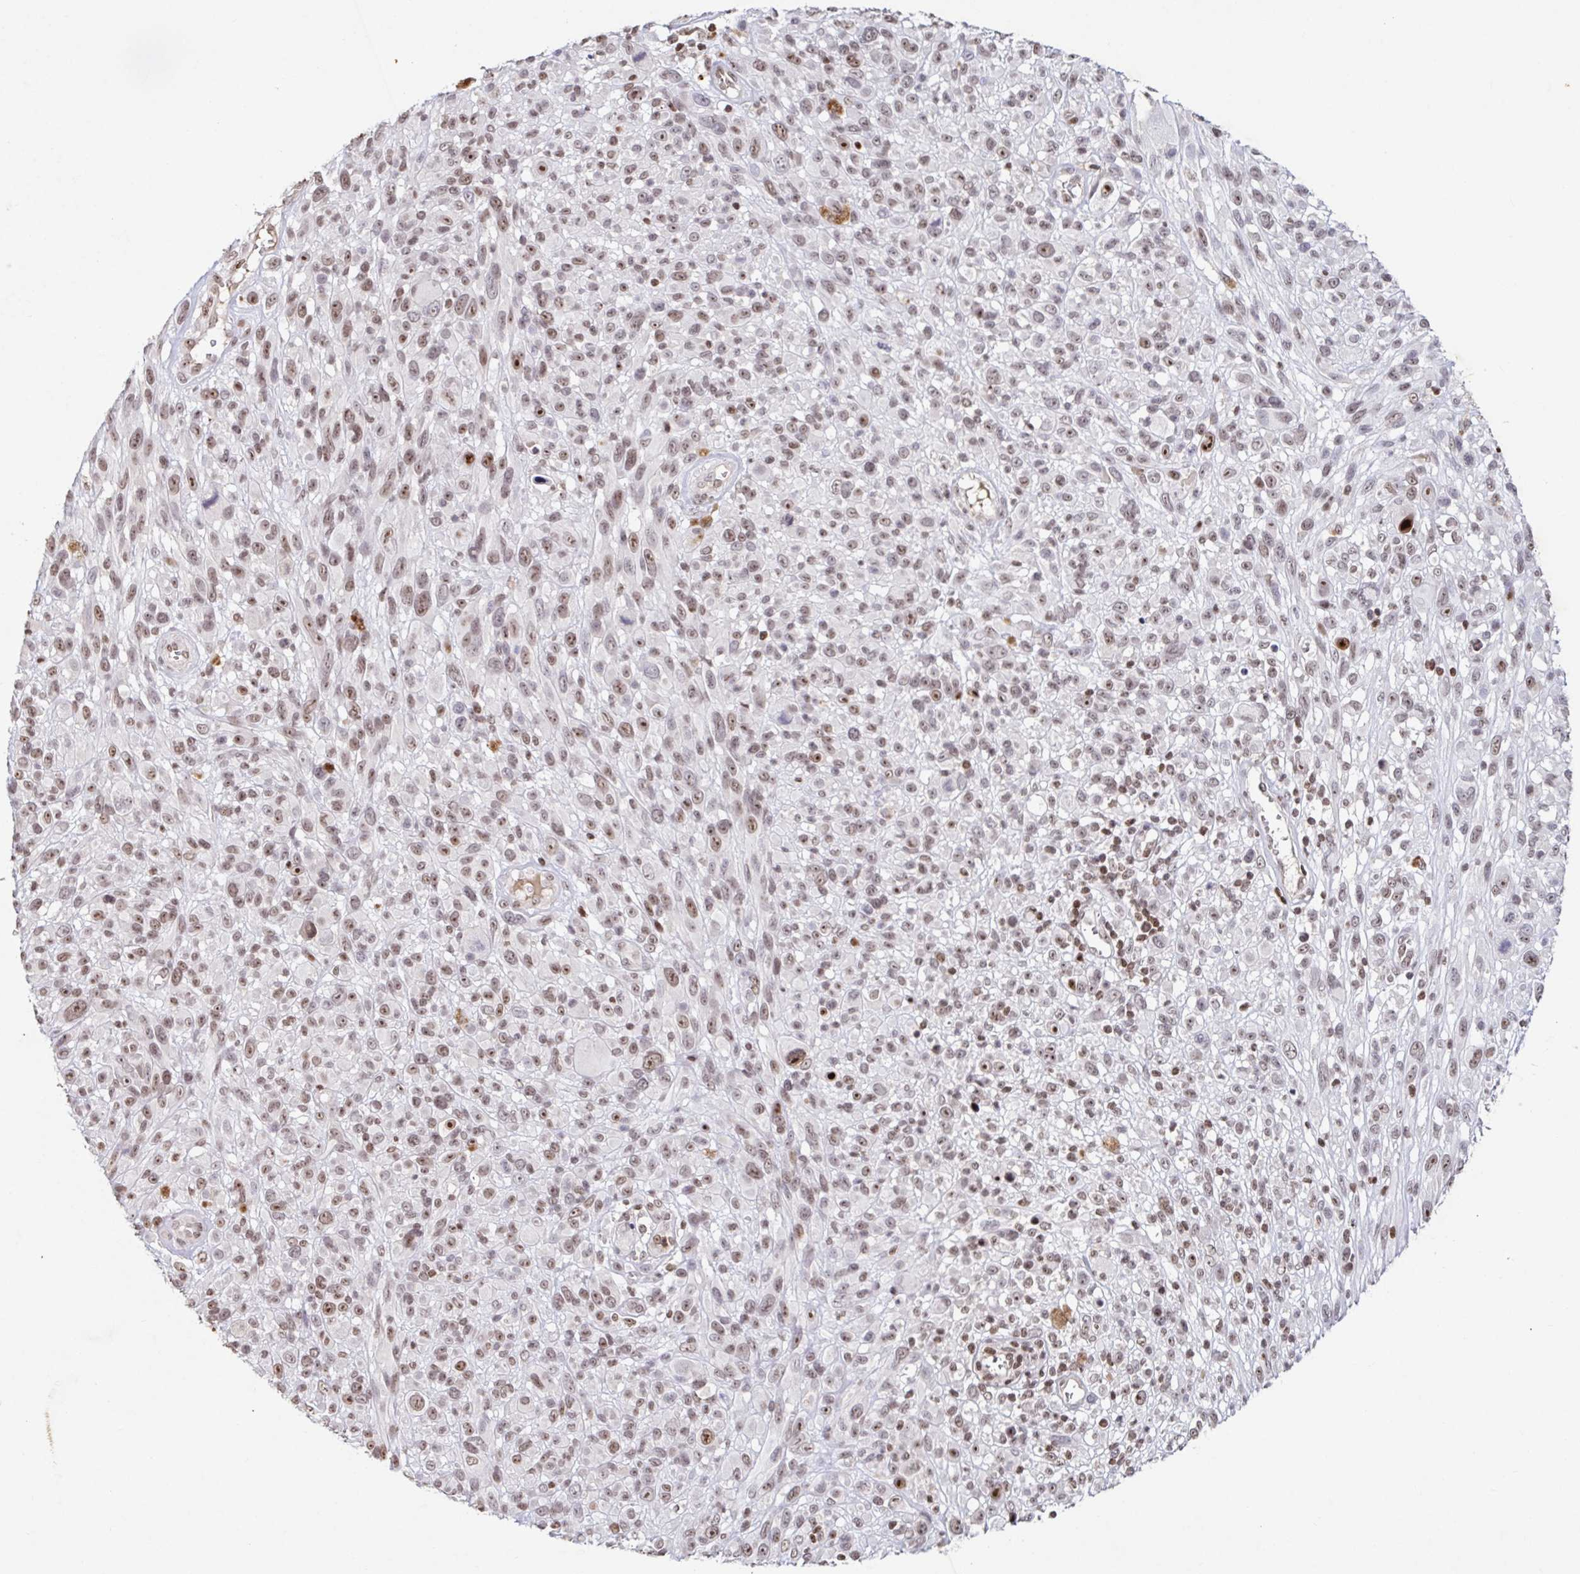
{"staining": {"intensity": "moderate", "quantity": ">75%", "location": "nuclear"}, "tissue": "melanoma", "cell_type": "Tumor cells", "image_type": "cancer", "snomed": [{"axis": "morphology", "description": "Malignant melanoma, NOS"}, {"axis": "topography", "description": "Skin"}], "caption": "Melanoma stained for a protein (brown) reveals moderate nuclear positive expression in approximately >75% of tumor cells.", "gene": "C19orf53", "patient": {"sex": "male", "age": 68}}